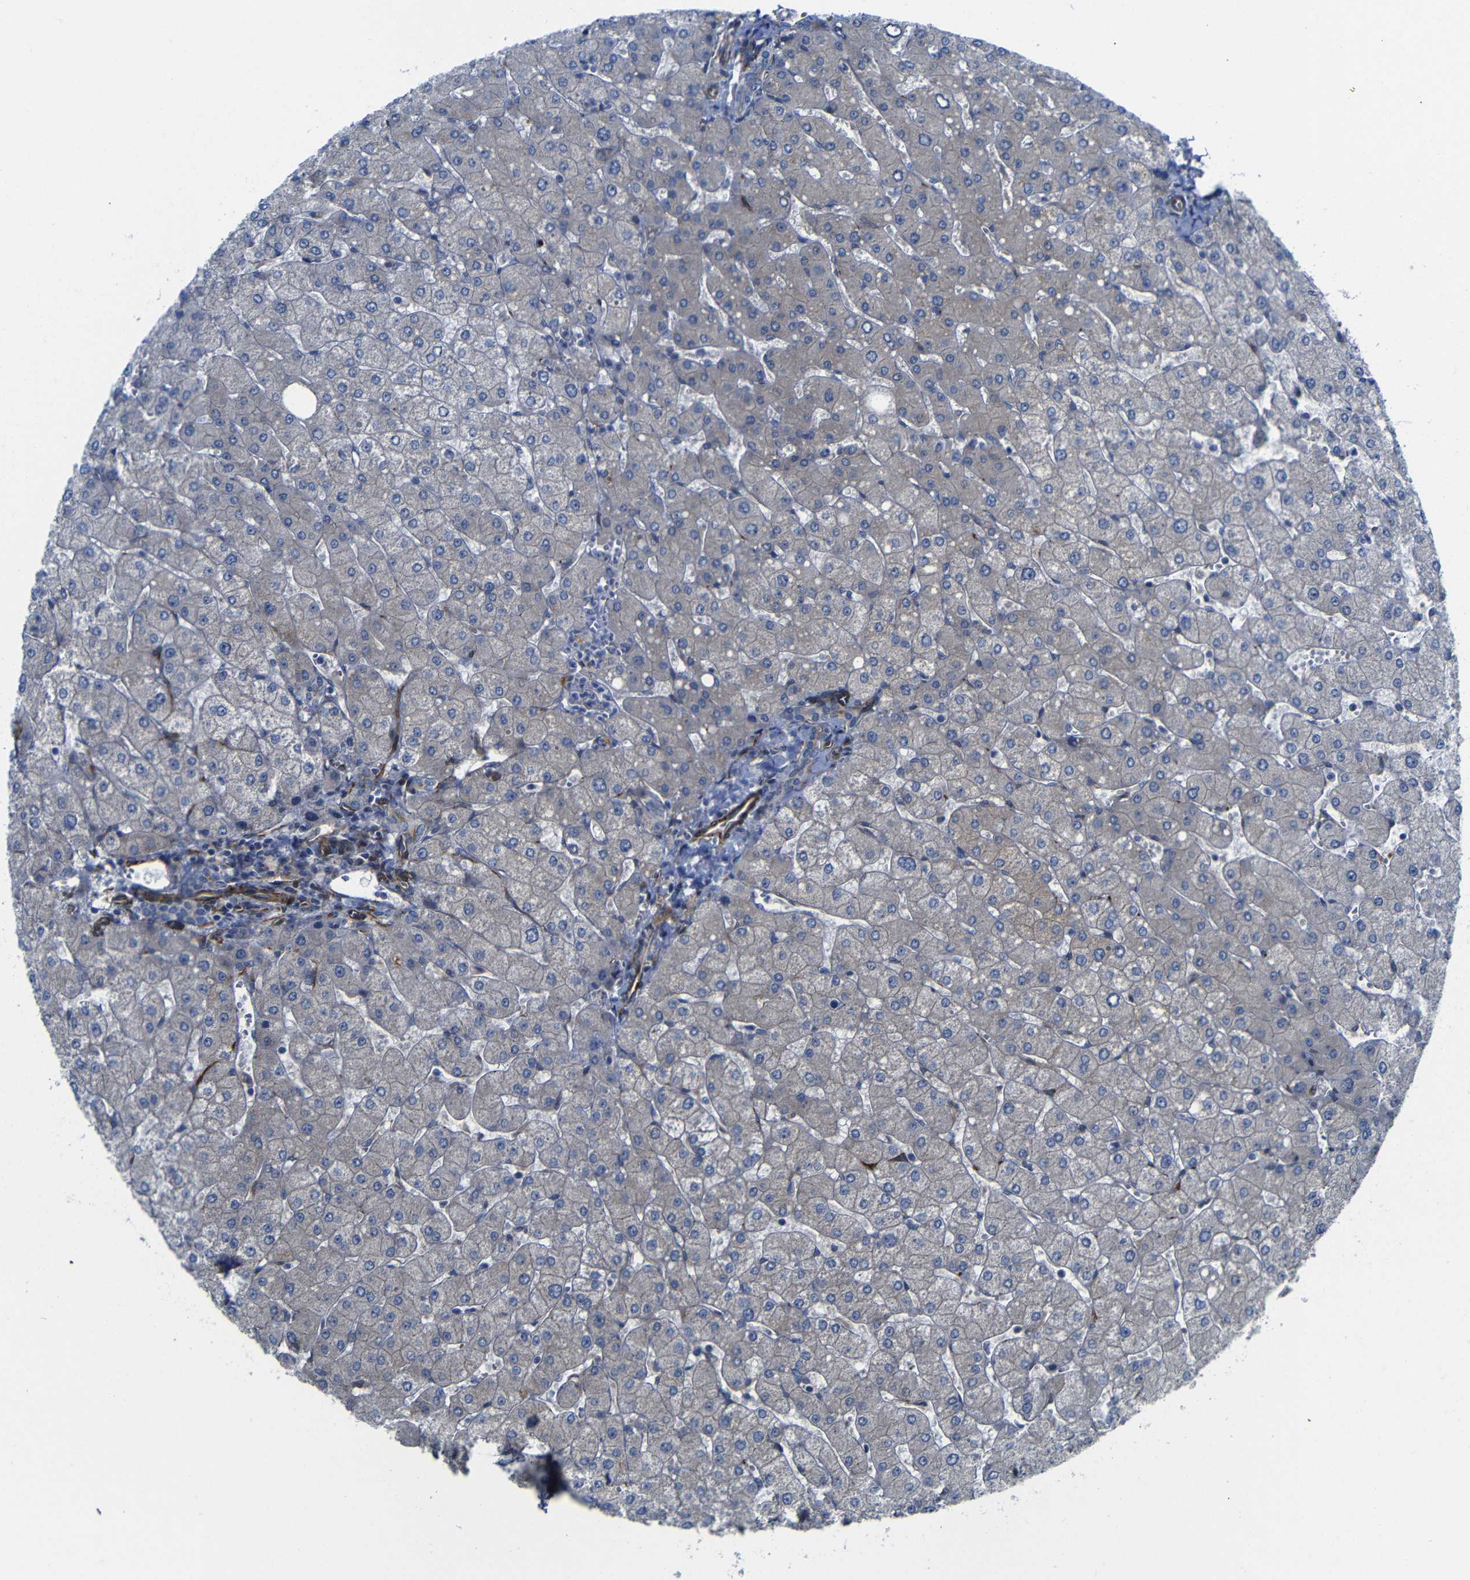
{"staining": {"intensity": "negative", "quantity": "none", "location": "none"}, "tissue": "liver", "cell_type": "Cholangiocytes", "image_type": "normal", "snomed": [{"axis": "morphology", "description": "Normal tissue, NOS"}, {"axis": "topography", "description": "Liver"}], "caption": "IHC image of normal human liver stained for a protein (brown), which displays no expression in cholangiocytes.", "gene": "PARP14", "patient": {"sex": "male", "age": 55}}